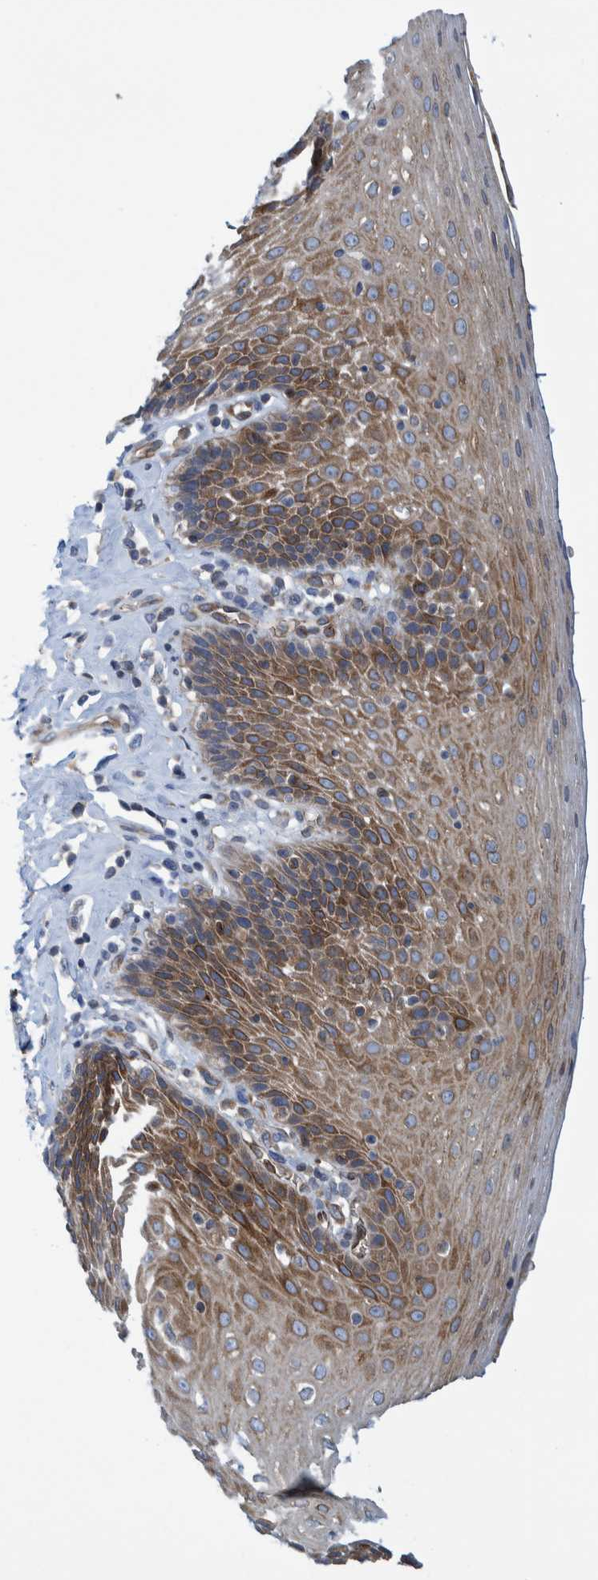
{"staining": {"intensity": "moderate", "quantity": "25%-75%", "location": "cytoplasmic/membranous"}, "tissue": "esophagus", "cell_type": "Squamous epithelial cells", "image_type": "normal", "snomed": [{"axis": "morphology", "description": "Normal tissue, NOS"}, {"axis": "topography", "description": "Esophagus"}], "caption": "DAB immunohistochemical staining of unremarkable esophagus reveals moderate cytoplasmic/membranous protein positivity in about 25%-75% of squamous epithelial cells.", "gene": "THEM6", "patient": {"sex": "female", "age": 61}}